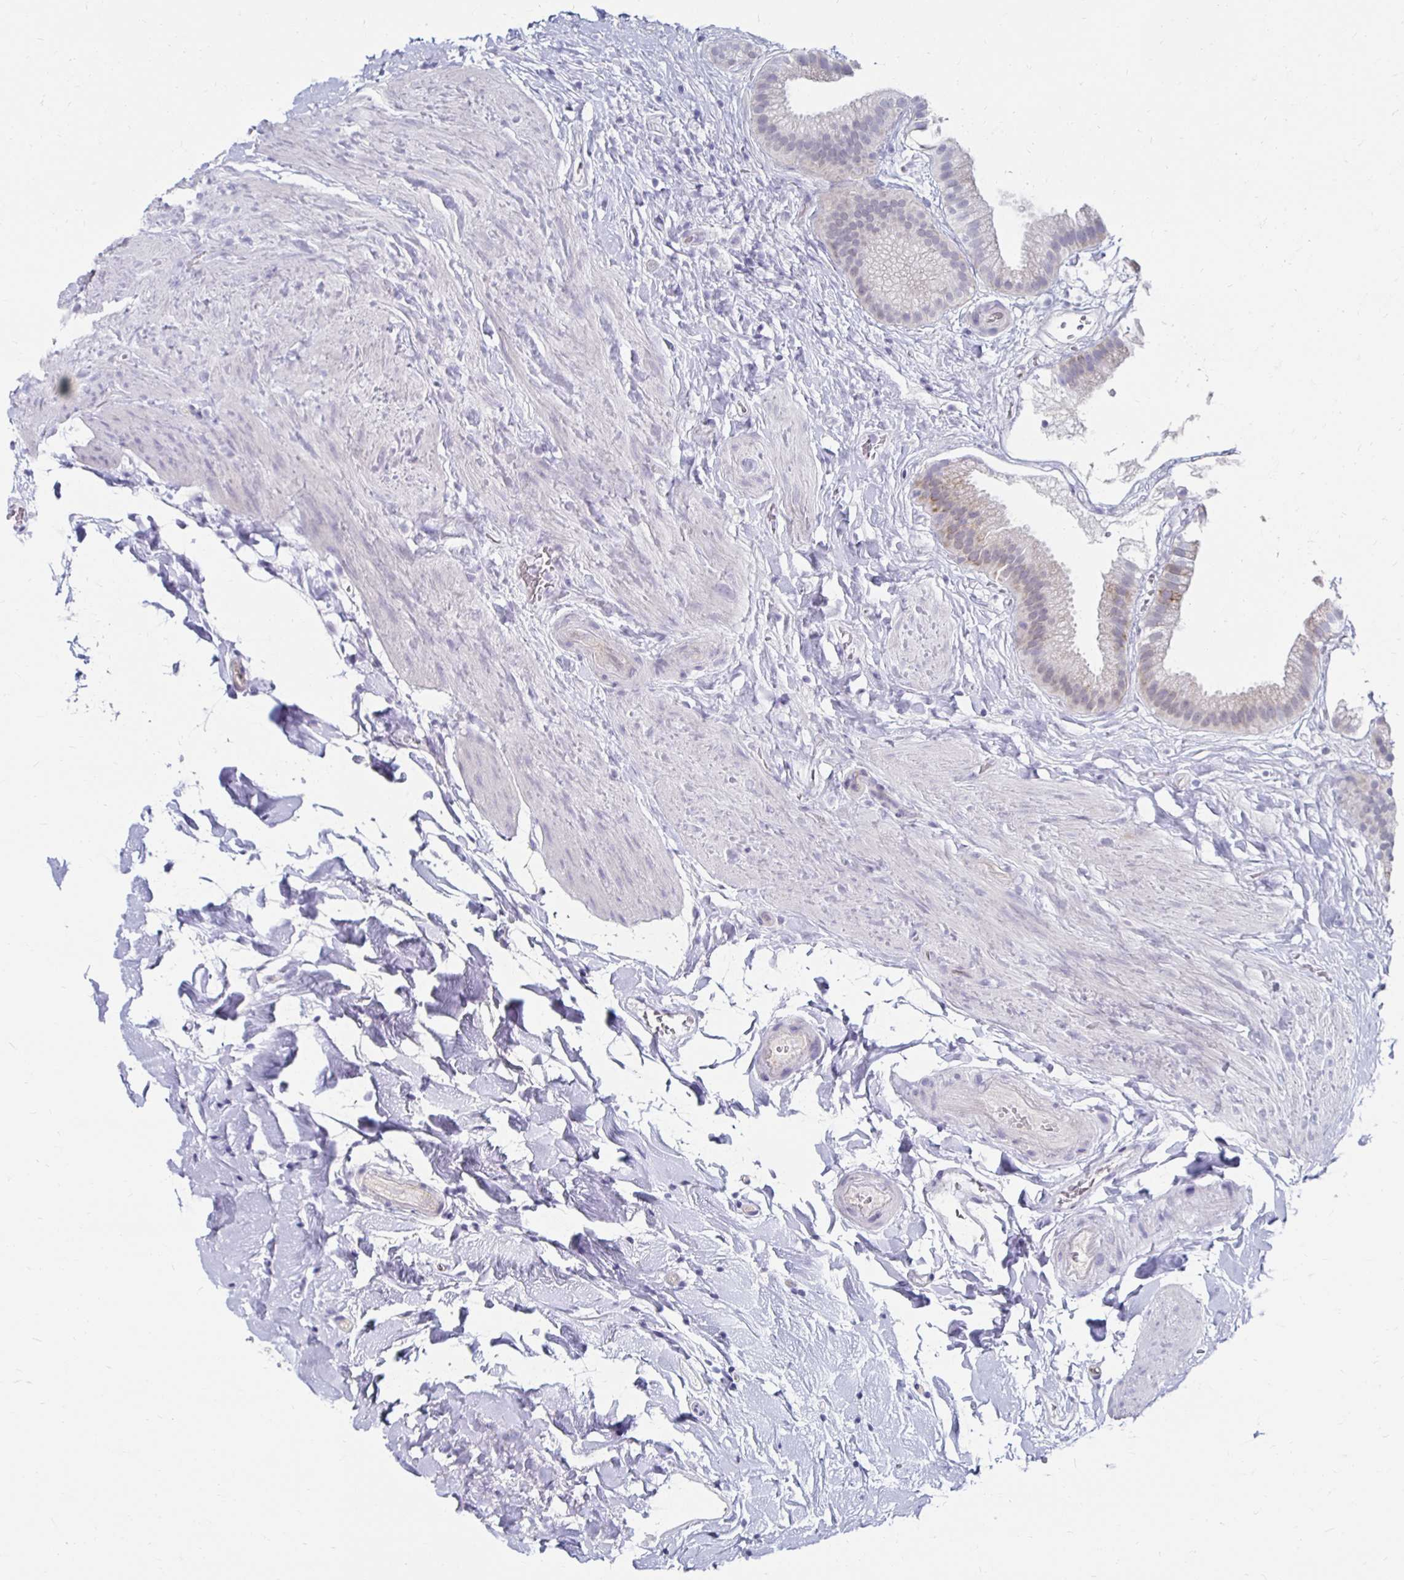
{"staining": {"intensity": "weak", "quantity": "<25%", "location": "cytoplasmic/membranous"}, "tissue": "gallbladder", "cell_type": "Glandular cells", "image_type": "normal", "snomed": [{"axis": "morphology", "description": "Normal tissue, NOS"}, {"axis": "topography", "description": "Gallbladder"}], "caption": "Micrograph shows no protein staining in glandular cells of benign gallbladder. The staining was performed using DAB to visualize the protein expression in brown, while the nuclei were stained in blue with hematoxylin (Magnification: 20x).", "gene": "NOCT", "patient": {"sex": "female", "age": 63}}